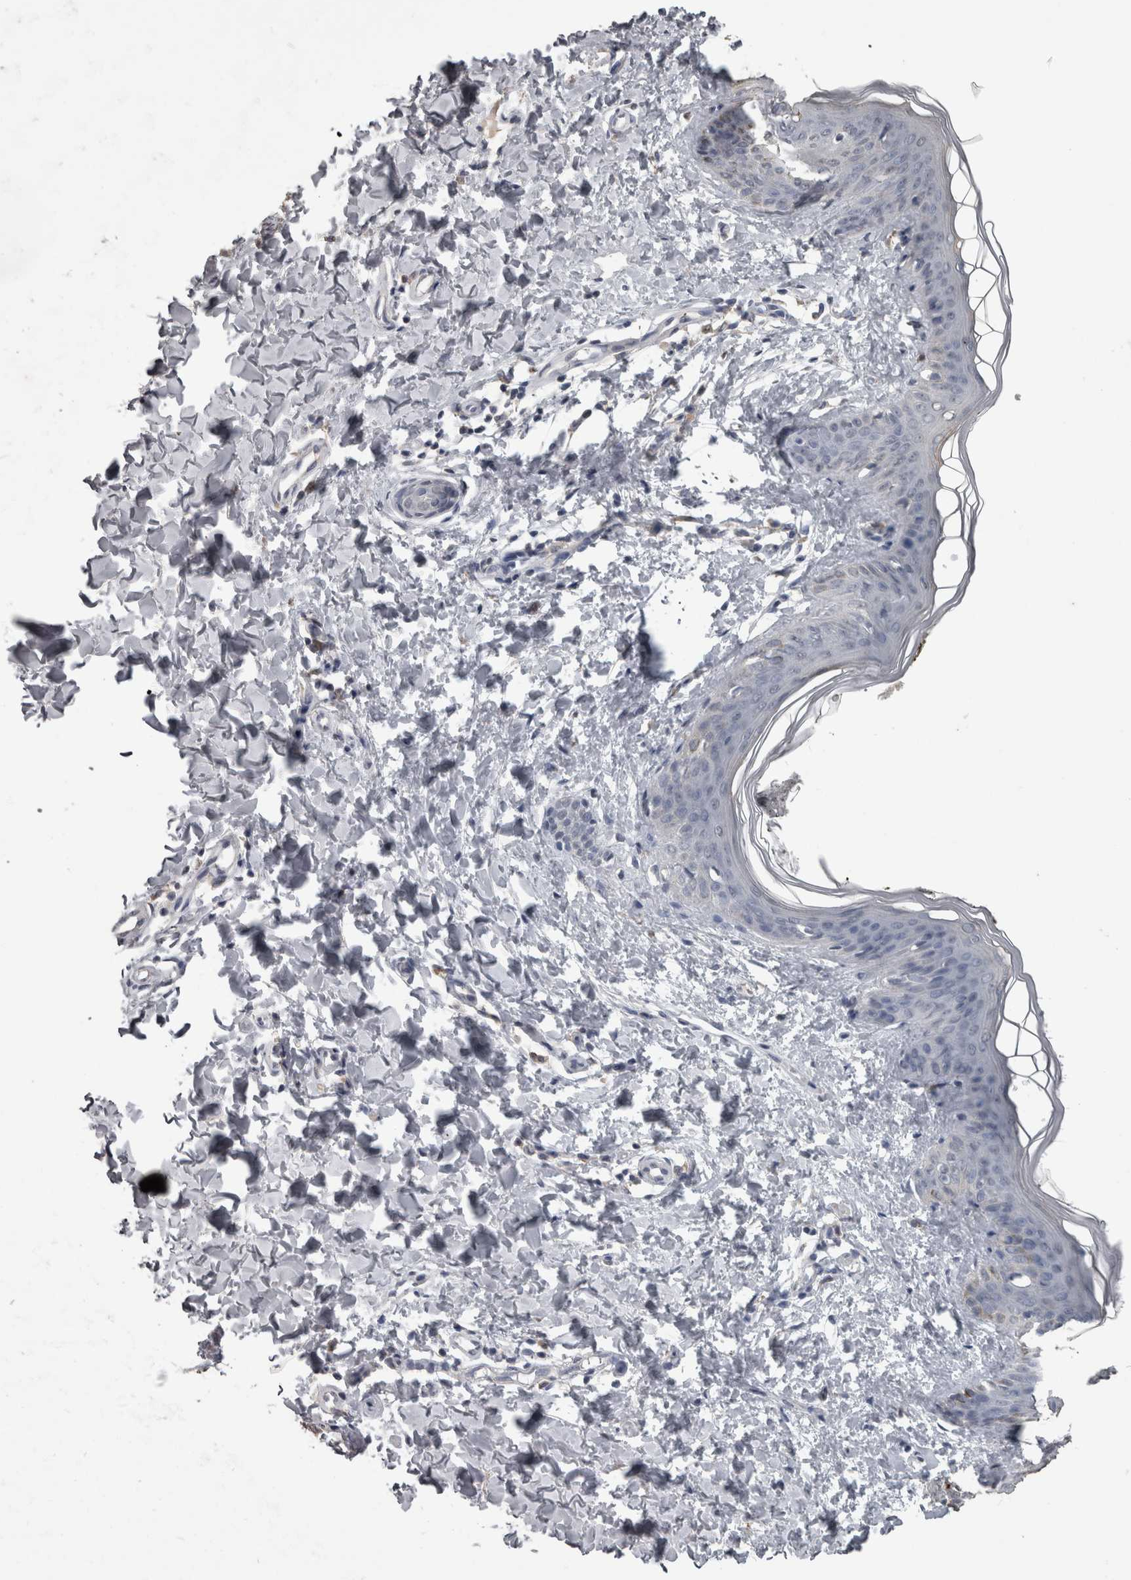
{"staining": {"intensity": "negative", "quantity": "none", "location": "none"}, "tissue": "skin", "cell_type": "Fibroblasts", "image_type": "normal", "snomed": [{"axis": "morphology", "description": "Normal tissue, NOS"}, {"axis": "topography", "description": "Skin"}], "caption": "A histopathology image of skin stained for a protein demonstrates no brown staining in fibroblasts.", "gene": "PIK3AP1", "patient": {"sex": "female", "age": 17}}